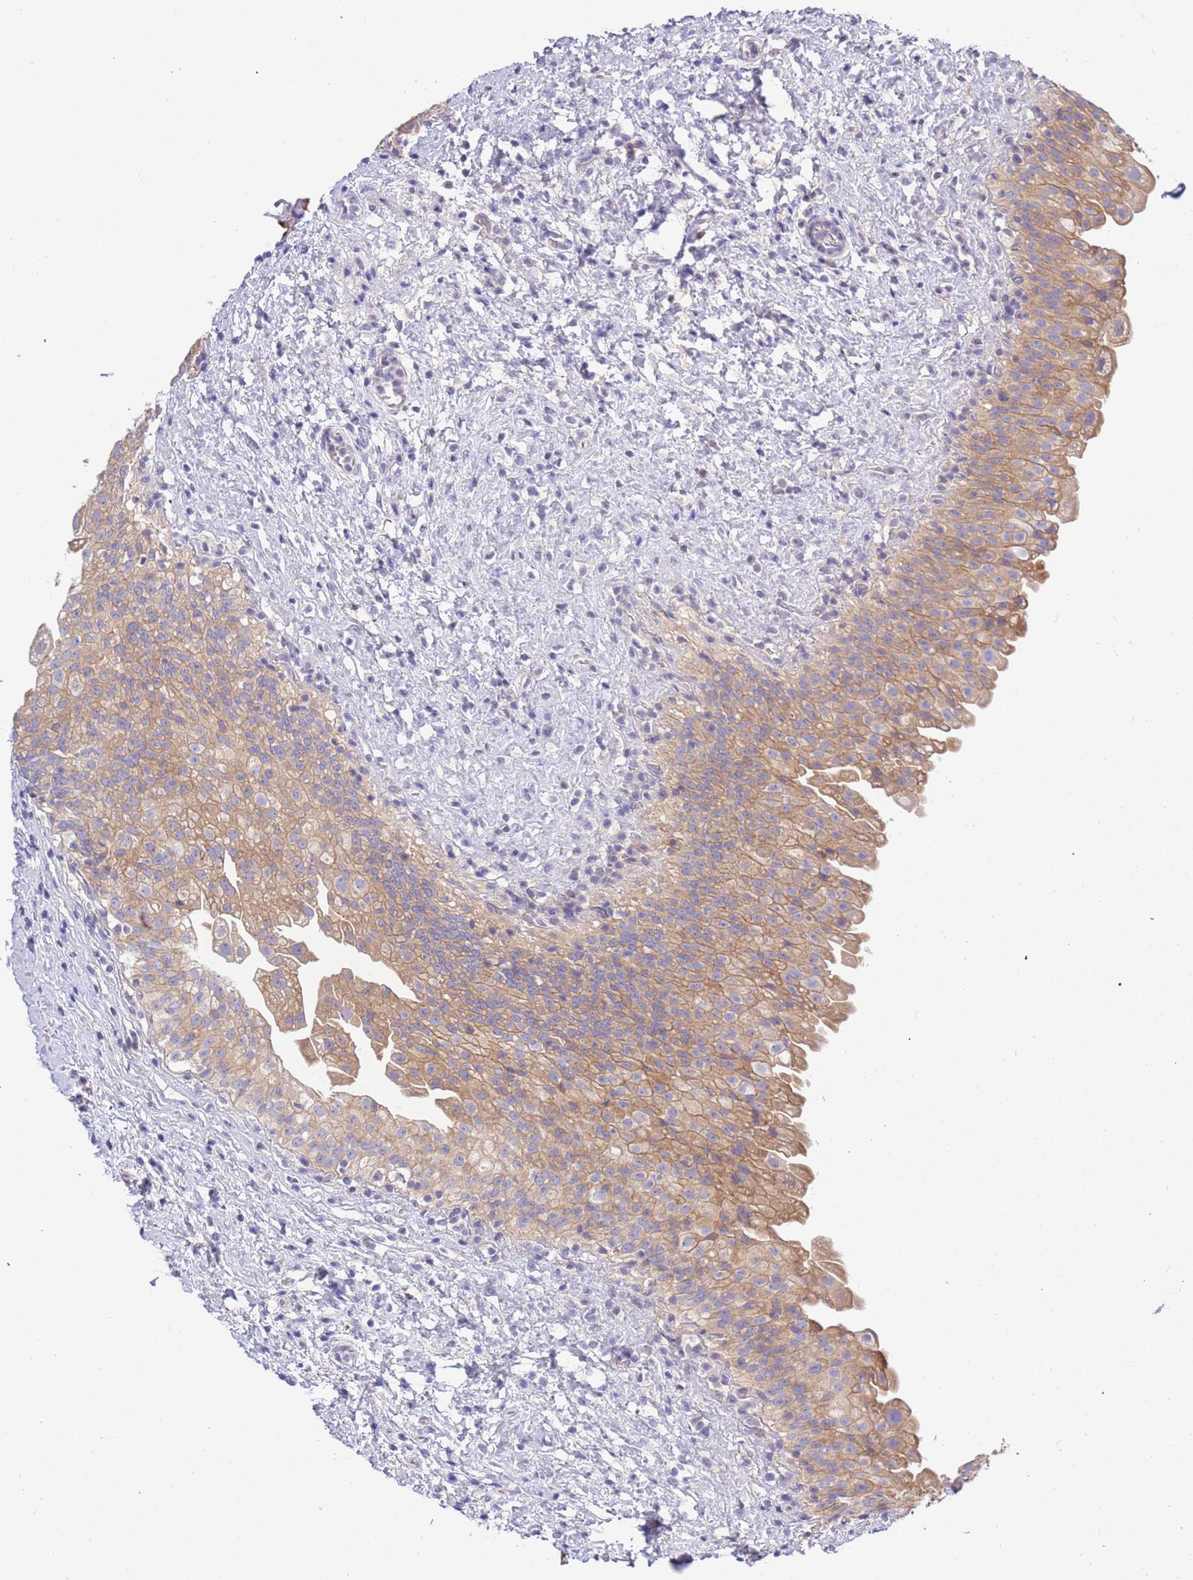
{"staining": {"intensity": "moderate", "quantity": "25%-75%", "location": "cytoplasmic/membranous"}, "tissue": "urinary bladder", "cell_type": "Urothelial cells", "image_type": "normal", "snomed": [{"axis": "morphology", "description": "Normal tissue, NOS"}, {"axis": "topography", "description": "Urinary bladder"}], "caption": "A brown stain highlights moderate cytoplasmic/membranous expression of a protein in urothelial cells of unremarkable human urinary bladder. Using DAB (brown) and hematoxylin (blue) stains, captured at high magnification using brightfield microscopy.", "gene": "STIP1", "patient": {"sex": "female", "age": 27}}